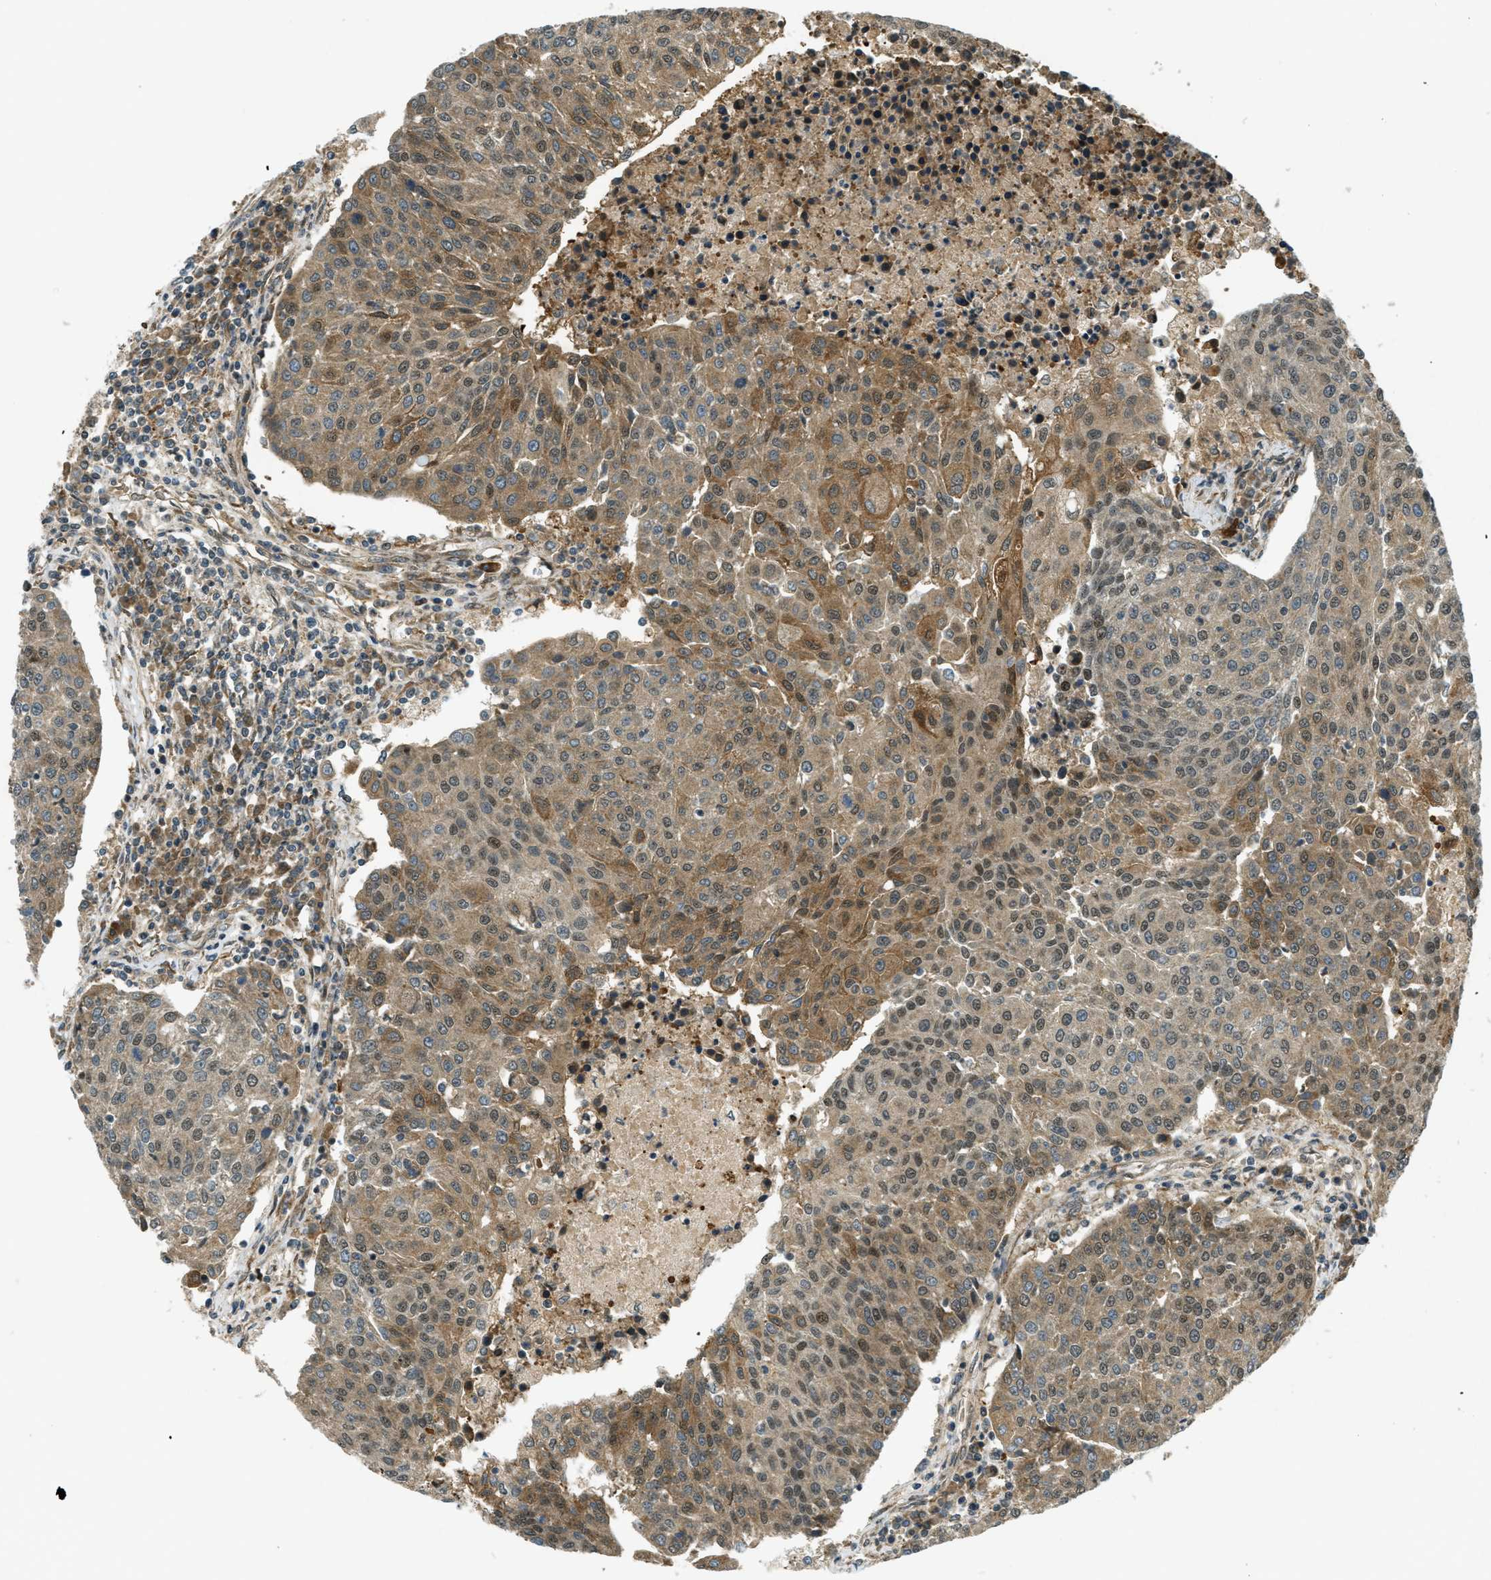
{"staining": {"intensity": "moderate", "quantity": ">75%", "location": "cytoplasmic/membranous,nuclear"}, "tissue": "urothelial cancer", "cell_type": "Tumor cells", "image_type": "cancer", "snomed": [{"axis": "morphology", "description": "Urothelial carcinoma, High grade"}, {"axis": "topography", "description": "Urinary bladder"}], "caption": "A brown stain highlights moderate cytoplasmic/membranous and nuclear positivity of a protein in urothelial carcinoma (high-grade) tumor cells.", "gene": "EIF2AK3", "patient": {"sex": "female", "age": 85}}